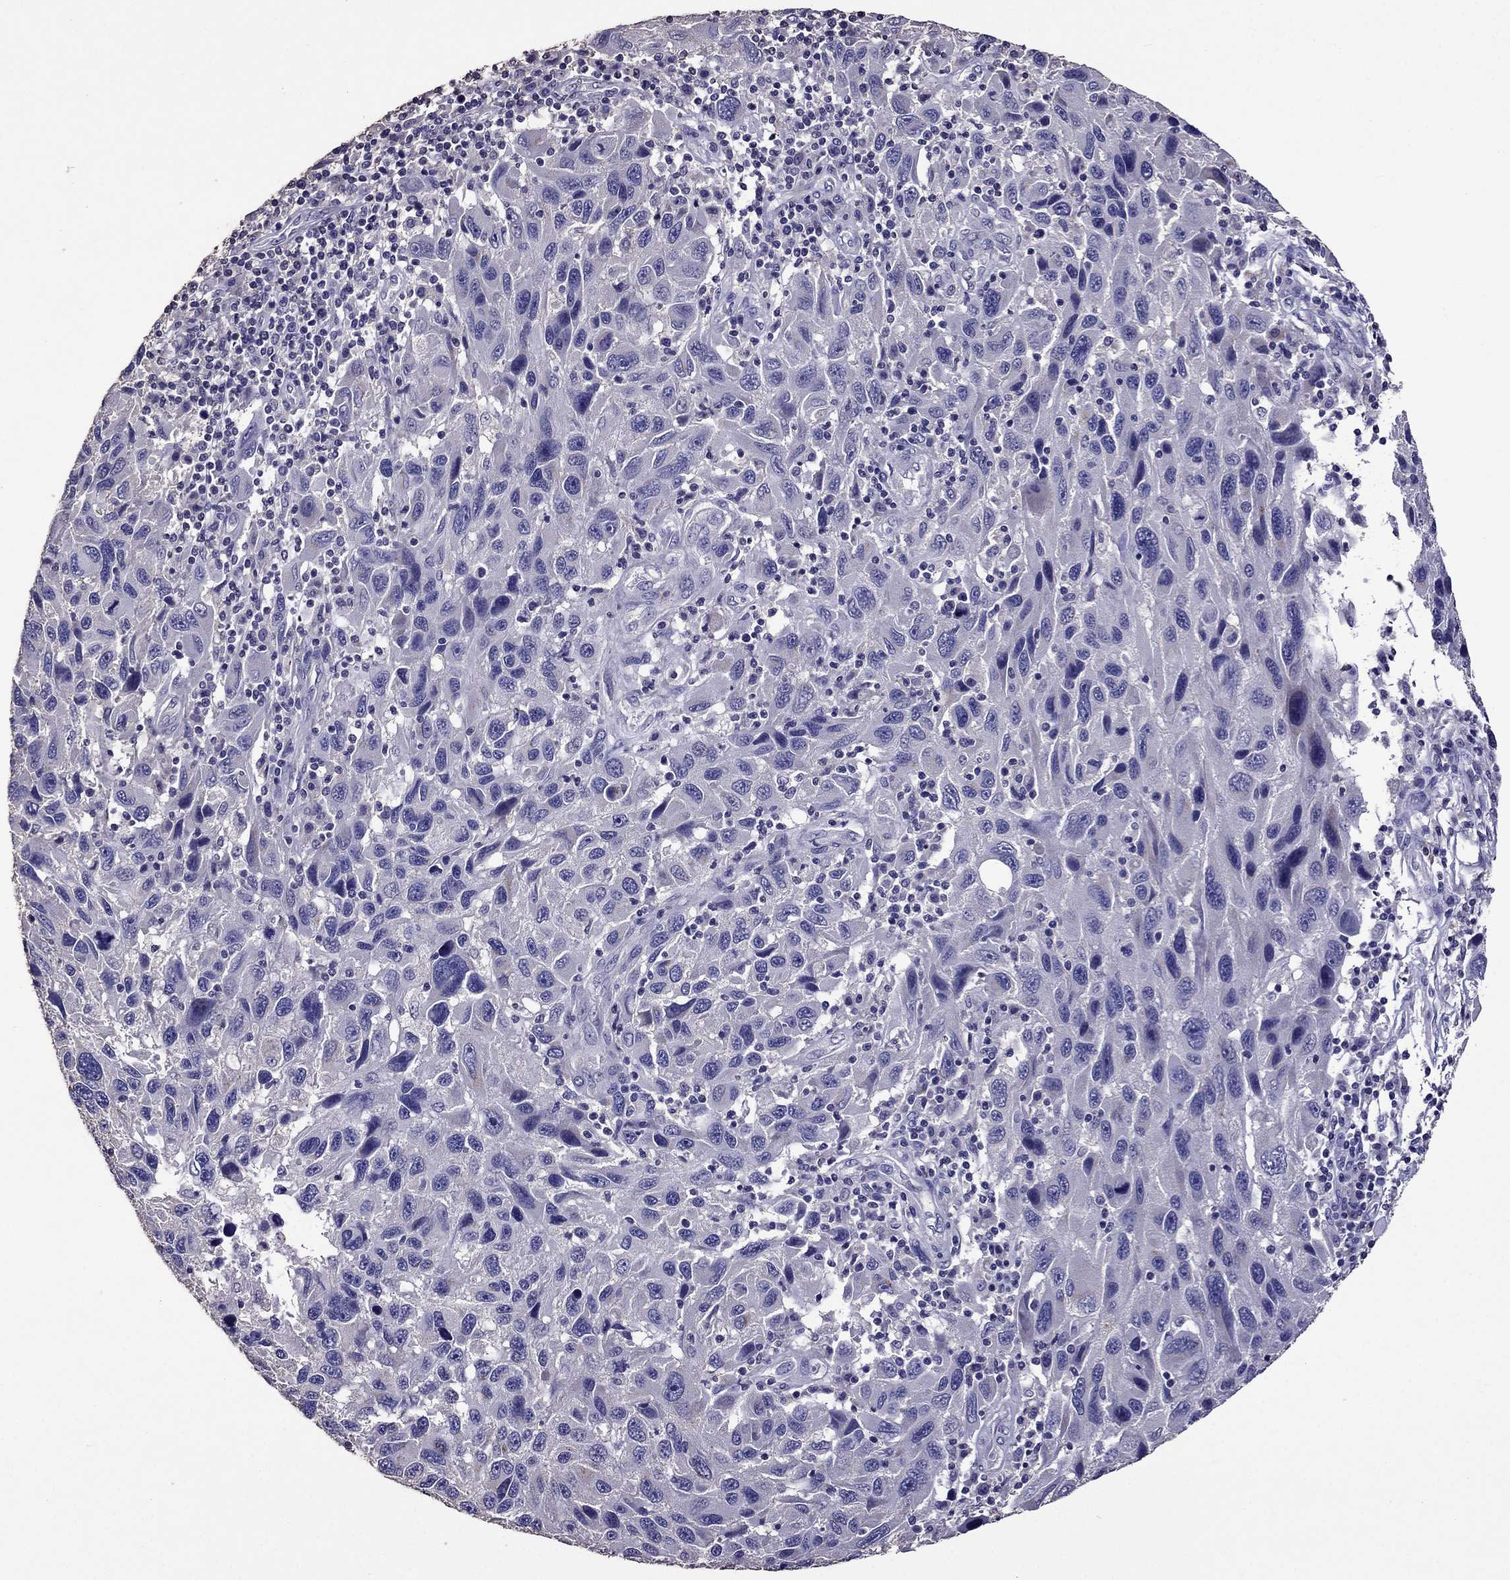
{"staining": {"intensity": "negative", "quantity": "none", "location": "none"}, "tissue": "melanoma", "cell_type": "Tumor cells", "image_type": "cancer", "snomed": [{"axis": "morphology", "description": "Malignant melanoma, NOS"}, {"axis": "topography", "description": "Skin"}], "caption": "Photomicrograph shows no significant protein positivity in tumor cells of melanoma.", "gene": "NKX3-1", "patient": {"sex": "male", "age": 53}}